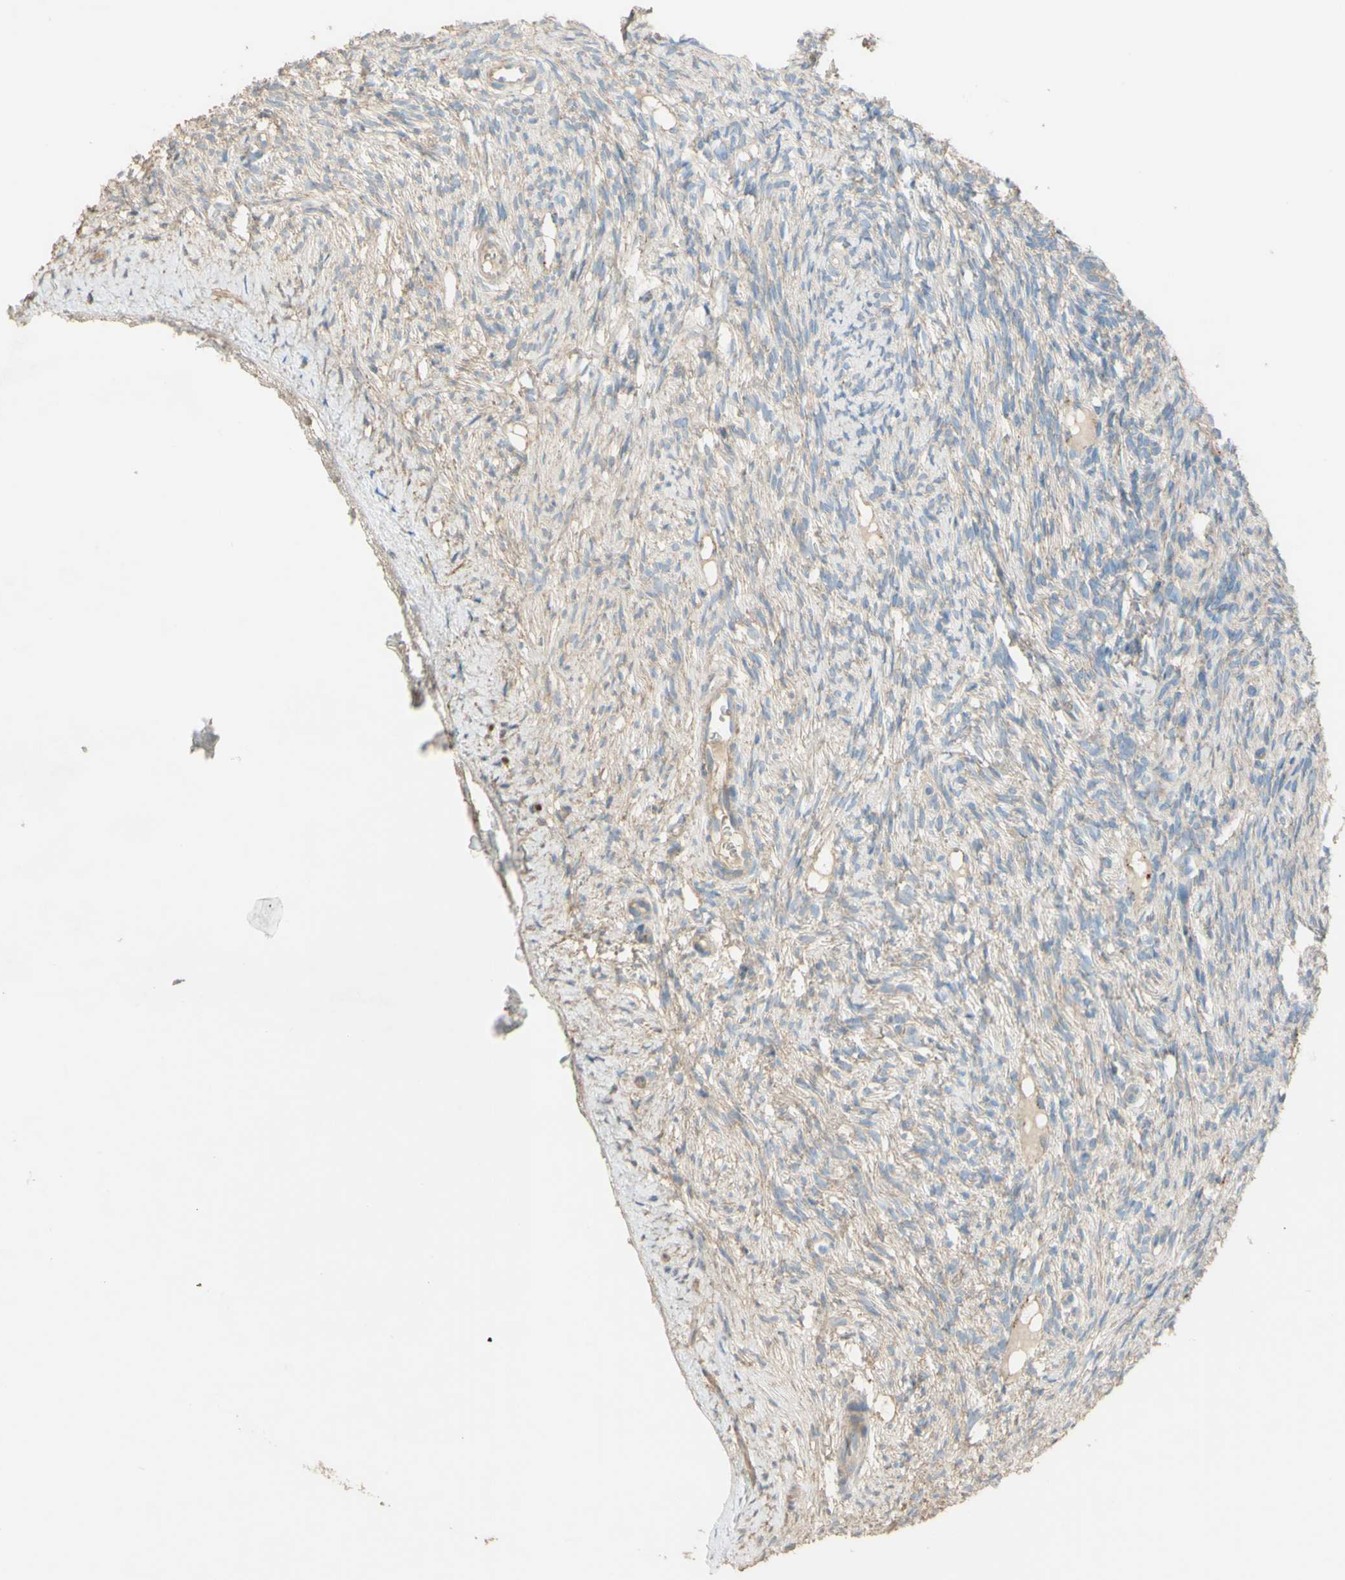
{"staining": {"intensity": "weak", "quantity": ">75%", "location": "cytoplasmic/membranous"}, "tissue": "ovary", "cell_type": "Ovarian stroma cells", "image_type": "normal", "snomed": [{"axis": "morphology", "description": "Normal tissue, NOS"}, {"axis": "topography", "description": "Ovary"}], "caption": "Approximately >75% of ovarian stroma cells in benign human ovary exhibit weak cytoplasmic/membranous protein positivity as visualized by brown immunohistochemical staining.", "gene": "DKK3", "patient": {"sex": "female", "age": 33}}